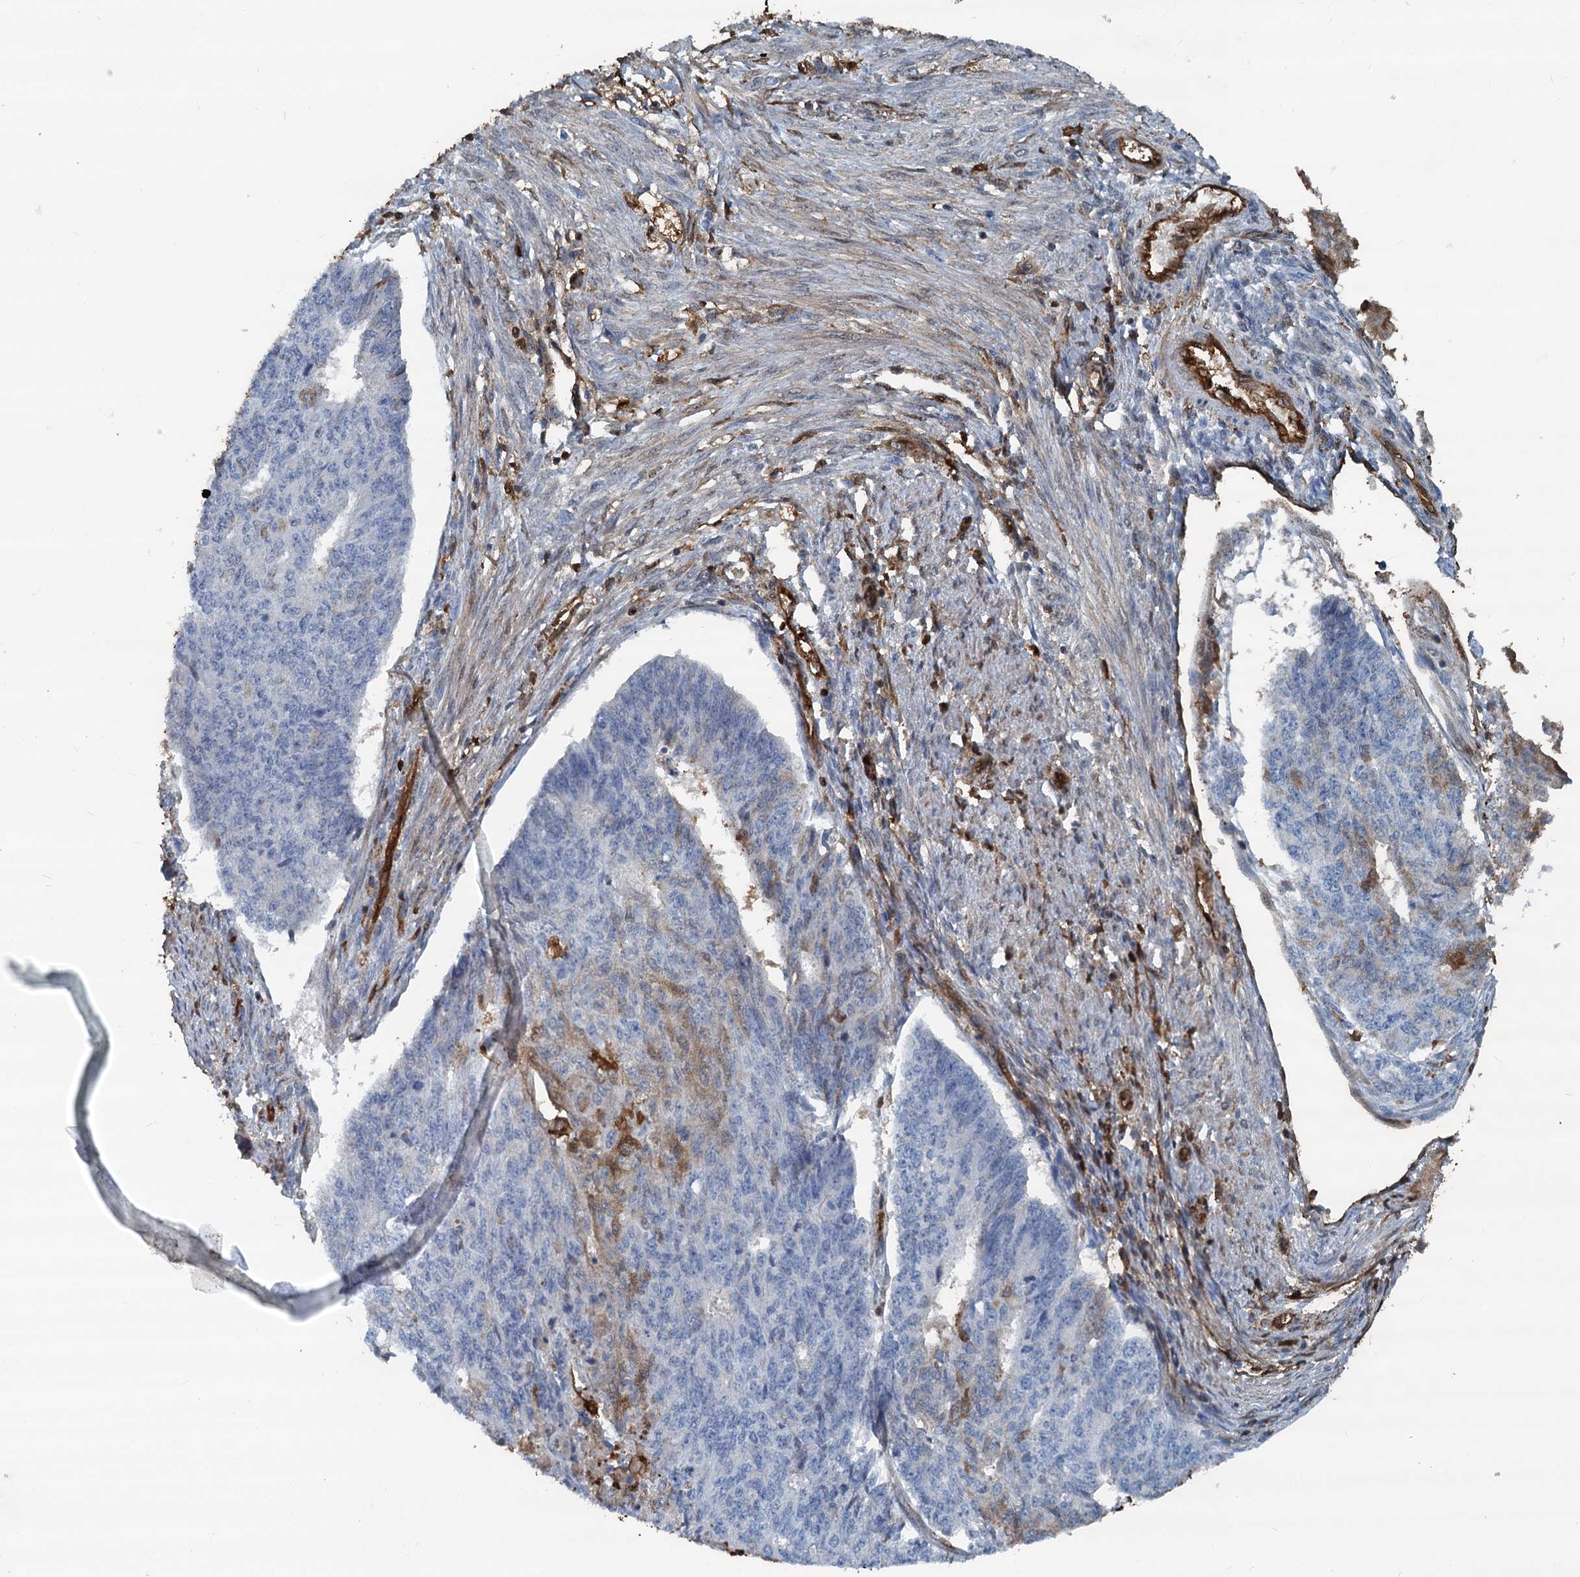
{"staining": {"intensity": "negative", "quantity": "none", "location": "none"}, "tissue": "endometrial cancer", "cell_type": "Tumor cells", "image_type": "cancer", "snomed": [{"axis": "morphology", "description": "Adenocarcinoma, NOS"}, {"axis": "topography", "description": "Endometrium"}], "caption": "Endometrial cancer stained for a protein using immunohistochemistry (IHC) shows no staining tumor cells.", "gene": "S100A6", "patient": {"sex": "female", "age": 32}}